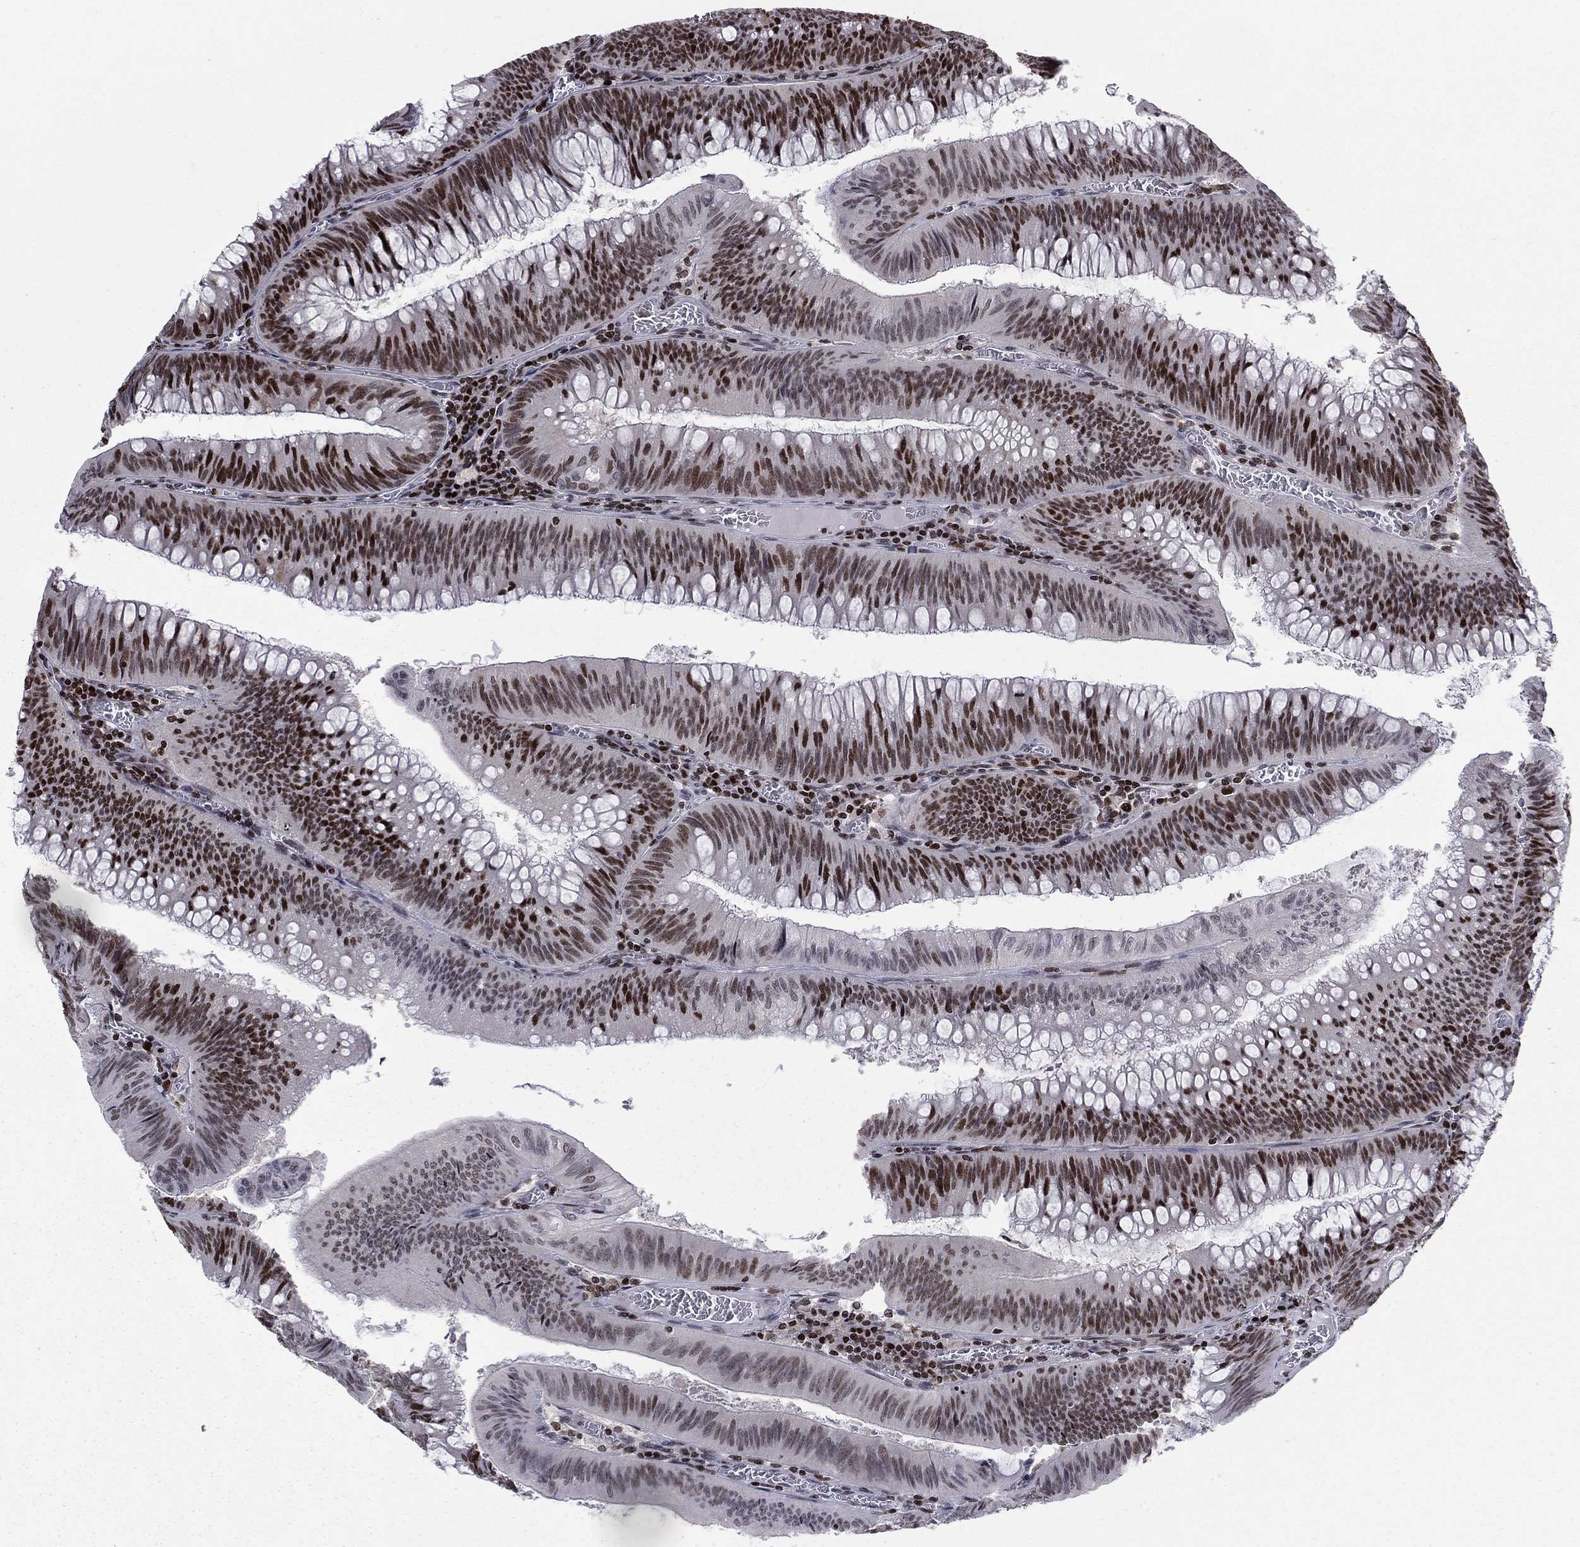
{"staining": {"intensity": "strong", "quantity": ">75%", "location": "nuclear"}, "tissue": "colorectal cancer", "cell_type": "Tumor cells", "image_type": "cancer", "snomed": [{"axis": "morphology", "description": "Adenocarcinoma, NOS"}, {"axis": "topography", "description": "Rectum"}], "caption": "High-magnification brightfield microscopy of colorectal cancer (adenocarcinoma) stained with DAB (brown) and counterstained with hematoxylin (blue). tumor cells exhibit strong nuclear positivity is identified in approximately>75% of cells. (DAB (3,3'-diaminobenzidine) IHC with brightfield microscopy, high magnification).", "gene": "RNASEH2C", "patient": {"sex": "female", "age": 72}}